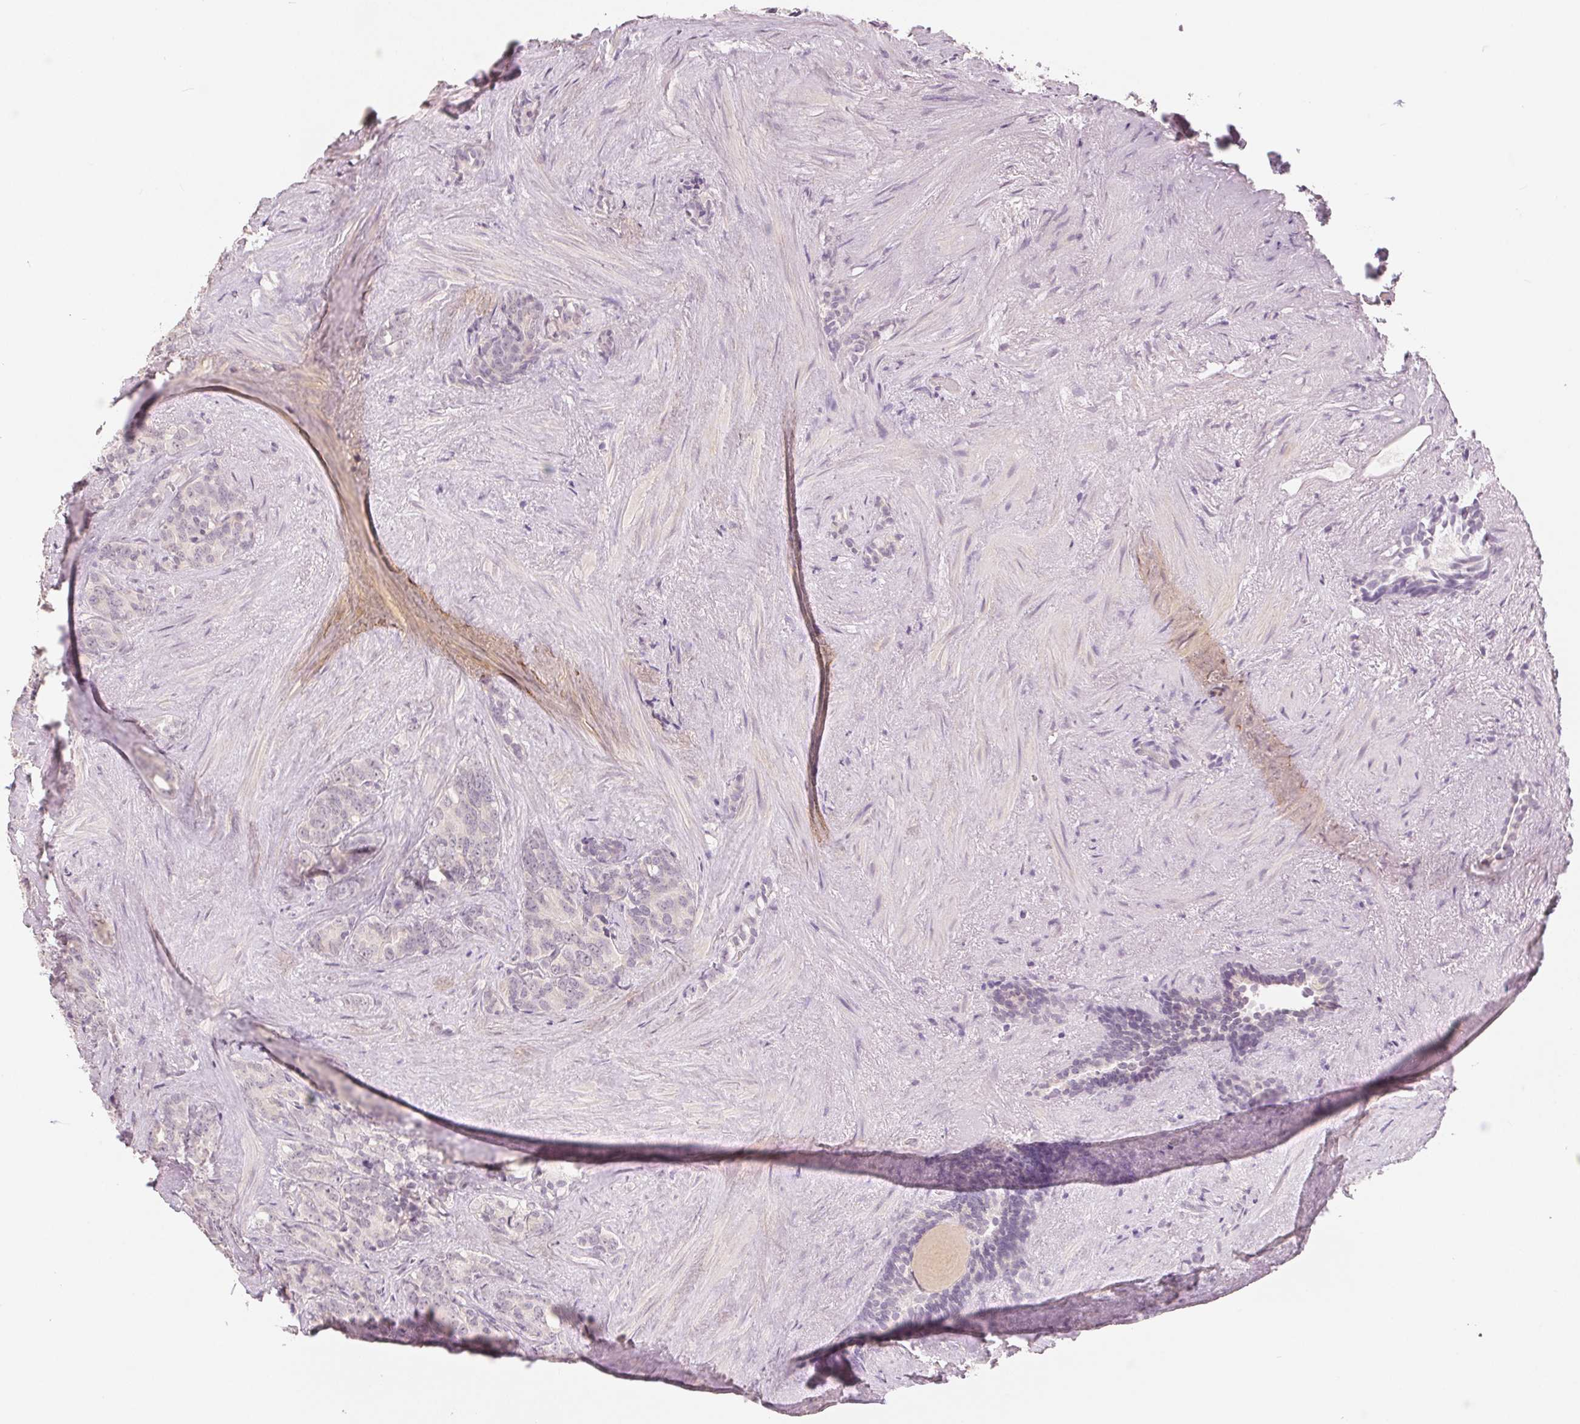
{"staining": {"intensity": "negative", "quantity": "none", "location": "none"}, "tissue": "prostate cancer", "cell_type": "Tumor cells", "image_type": "cancer", "snomed": [{"axis": "morphology", "description": "Adenocarcinoma, High grade"}, {"axis": "topography", "description": "Prostate"}], "caption": "High-grade adenocarcinoma (prostate) was stained to show a protein in brown. There is no significant expression in tumor cells.", "gene": "SLC27A5", "patient": {"sex": "male", "age": 84}}